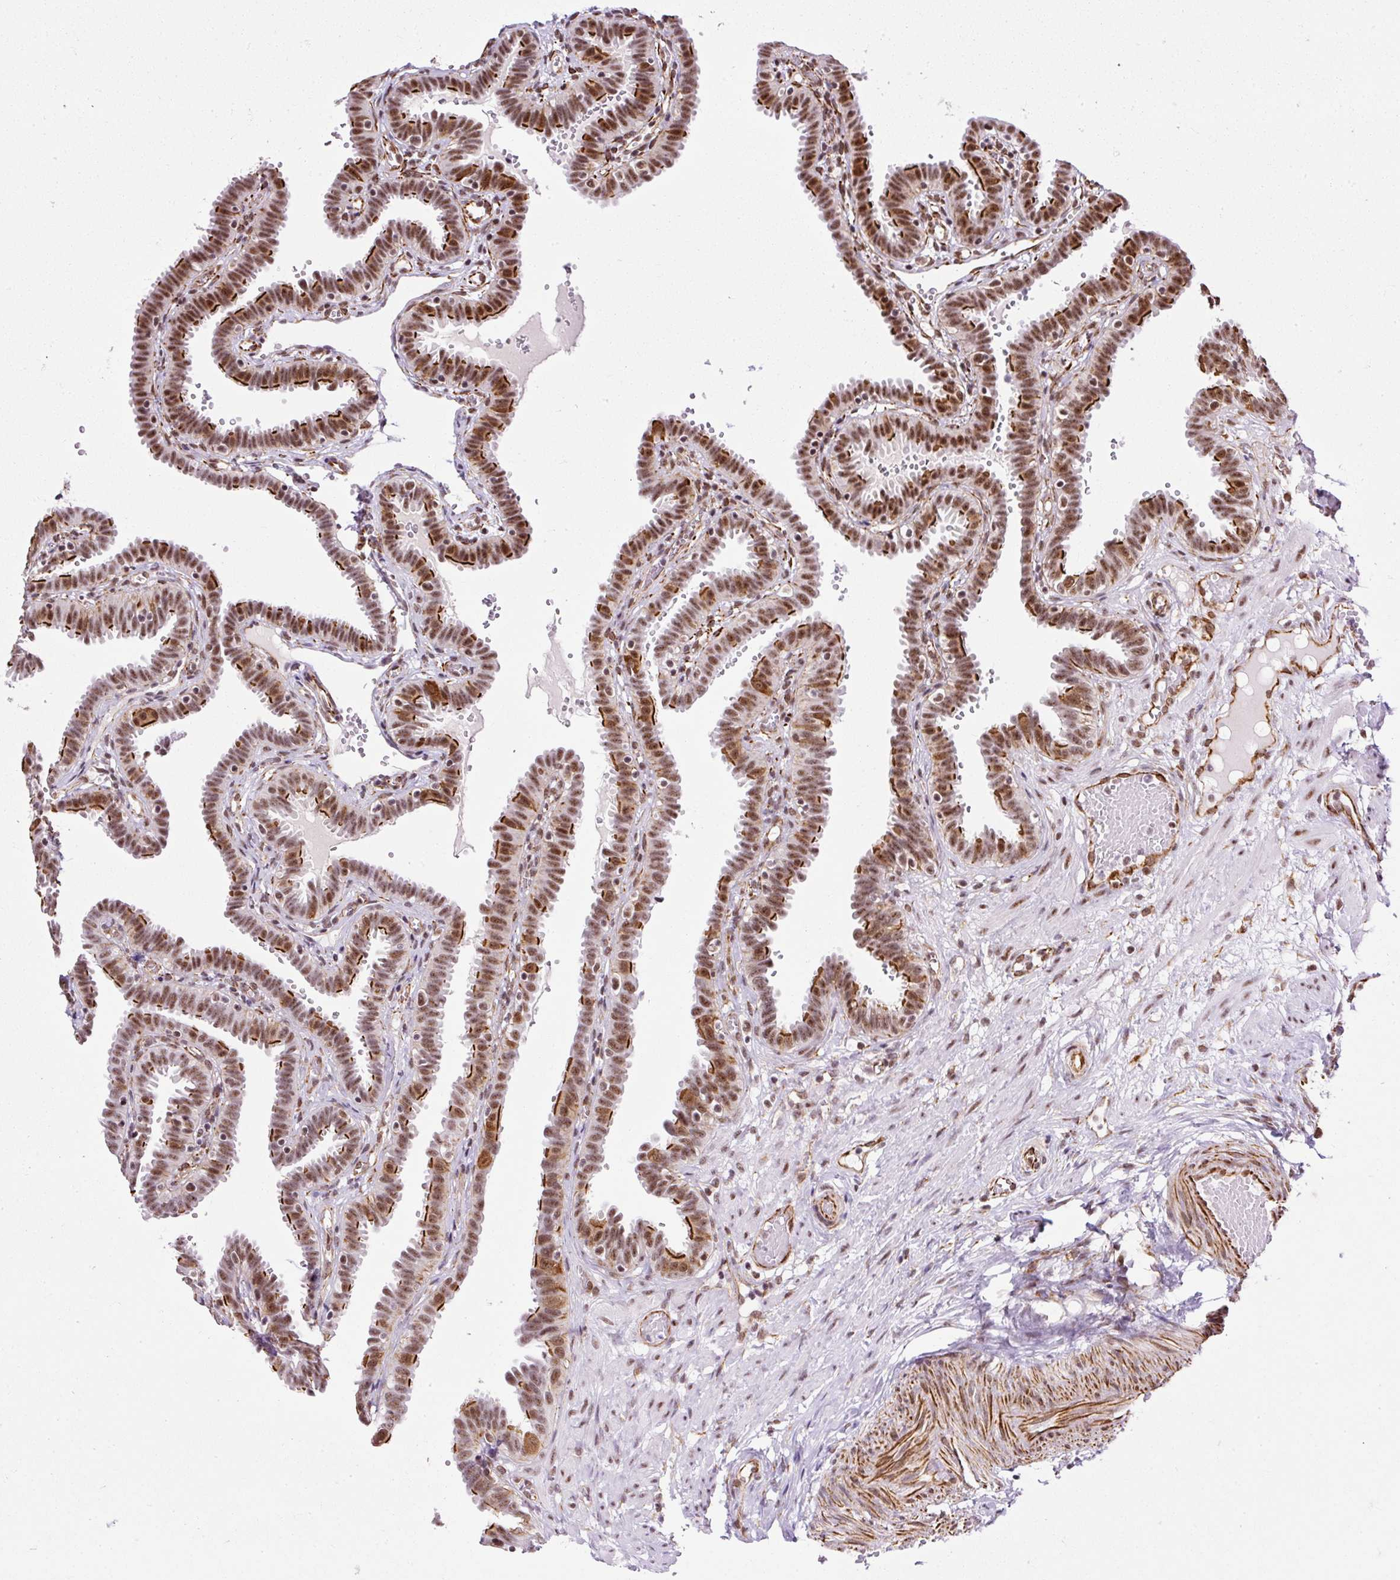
{"staining": {"intensity": "strong", "quantity": ">75%", "location": "cytoplasmic/membranous,nuclear"}, "tissue": "fallopian tube", "cell_type": "Glandular cells", "image_type": "normal", "snomed": [{"axis": "morphology", "description": "Normal tissue, NOS"}, {"axis": "topography", "description": "Fallopian tube"}], "caption": "This micrograph displays normal fallopian tube stained with immunohistochemistry to label a protein in brown. The cytoplasmic/membranous,nuclear of glandular cells show strong positivity for the protein. Nuclei are counter-stained blue.", "gene": "FMC1", "patient": {"sex": "female", "age": 37}}